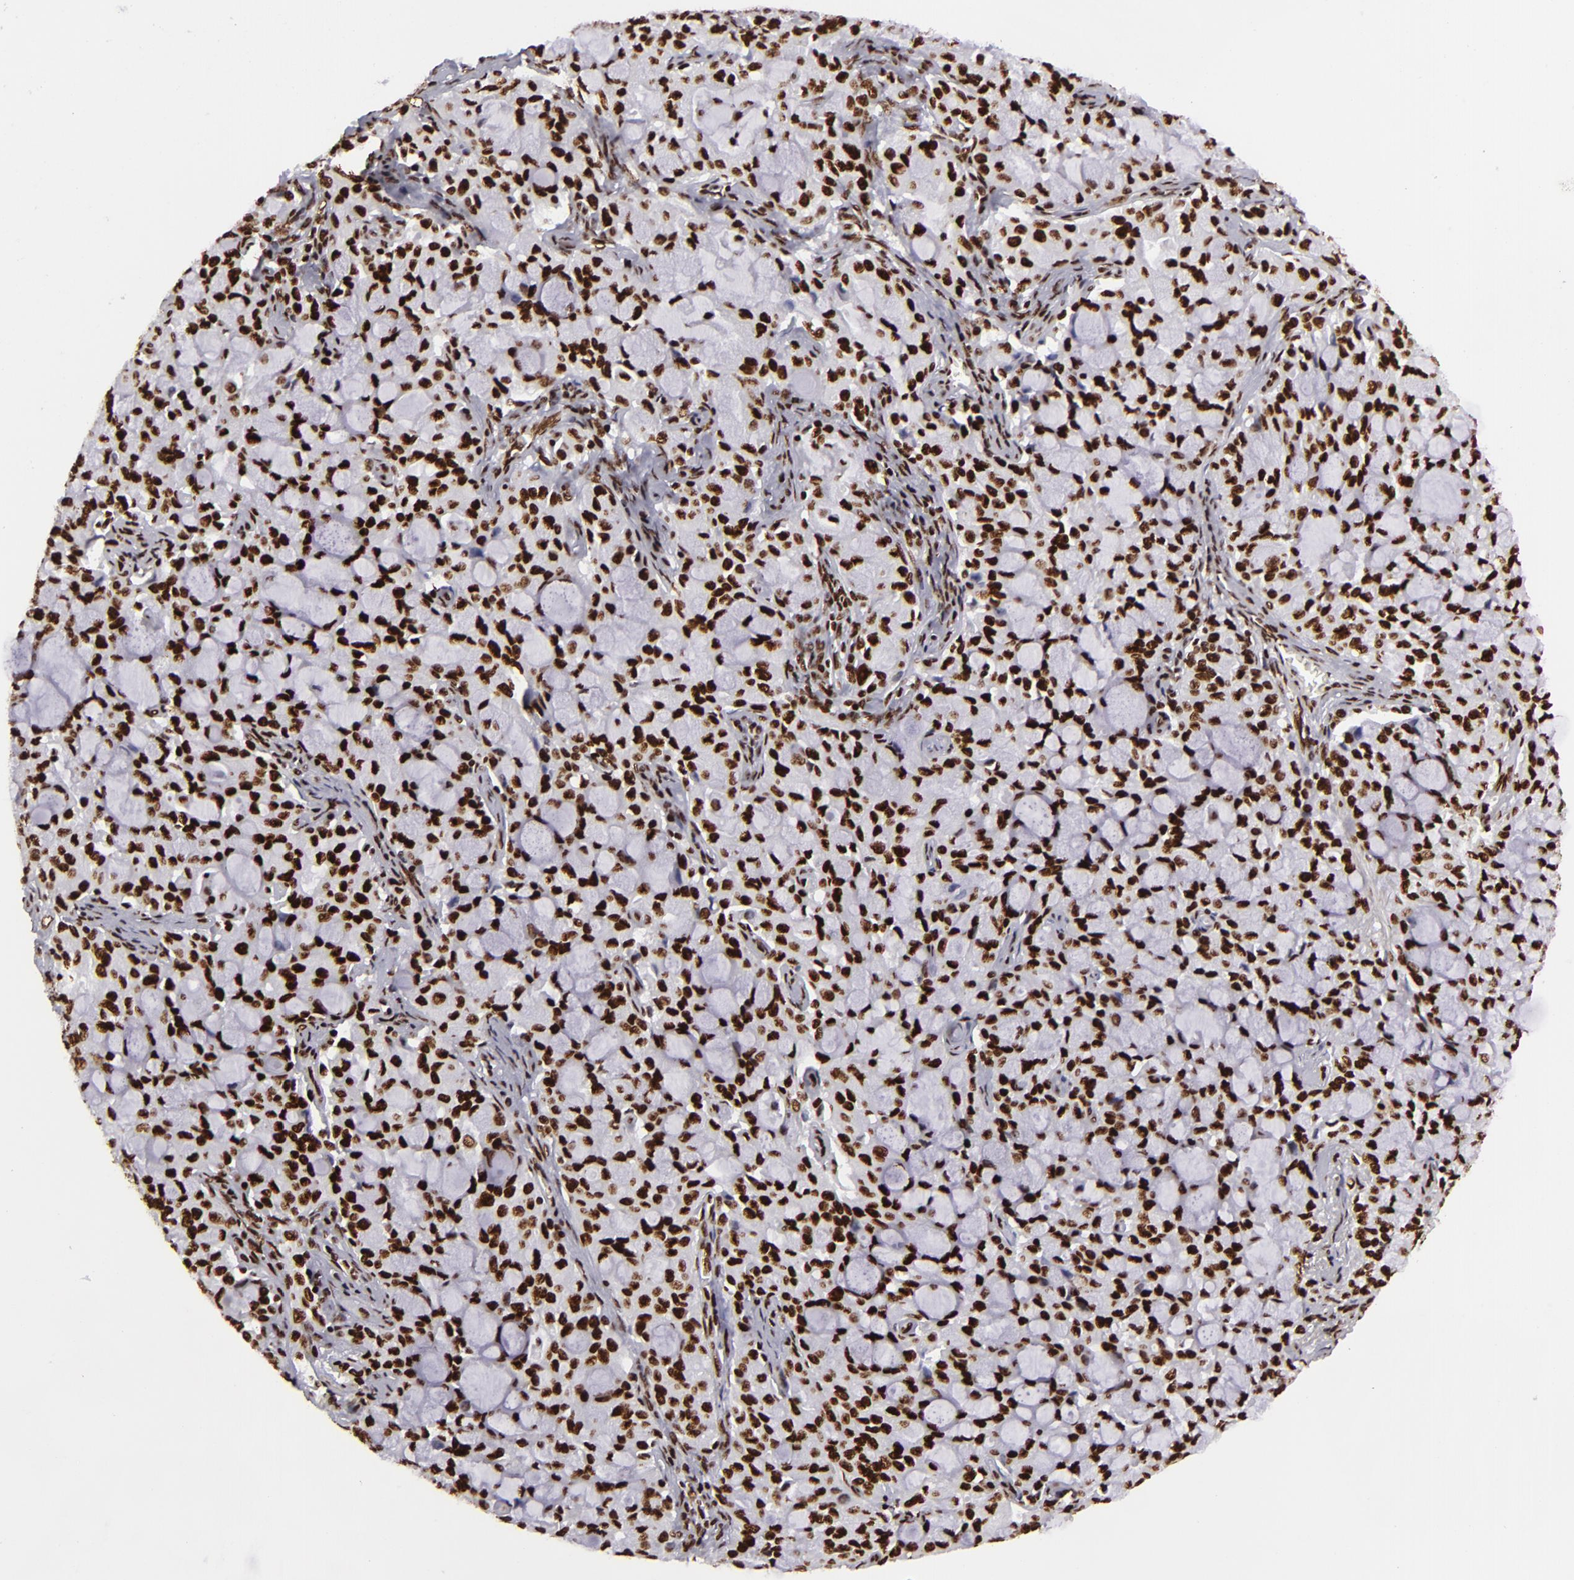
{"staining": {"intensity": "strong", "quantity": ">75%", "location": "nuclear"}, "tissue": "lung cancer", "cell_type": "Tumor cells", "image_type": "cancer", "snomed": [{"axis": "morphology", "description": "Adenocarcinoma, NOS"}, {"axis": "topography", "description": "Lung"}], "caption": "Strong nuclear protein expression is present in about >75% of tumor cells in lung cancer.", "gene": "SAFB", "patient": {"sex": "female", "age": 44}}